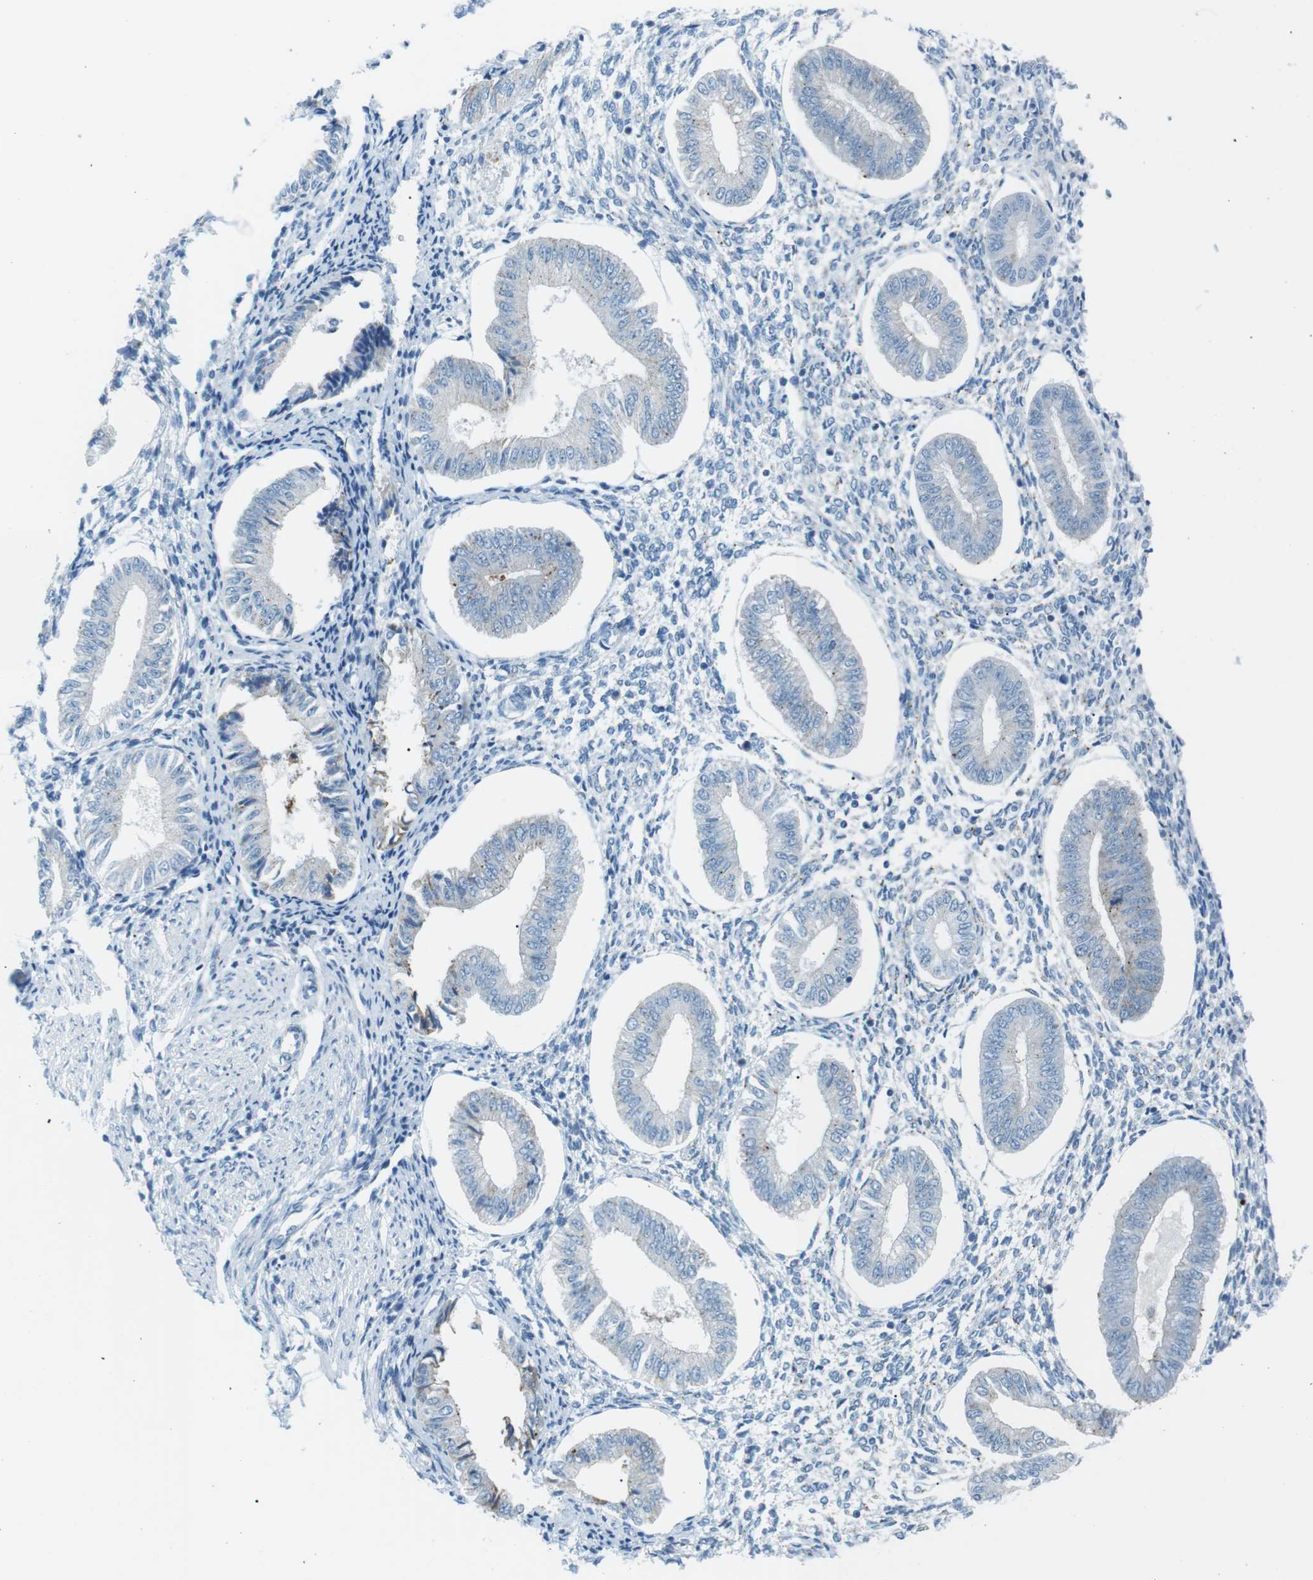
{"staining": {"intensity": "negative", "quantity": "none", "location": "none"}, "tissue": "endometrium", "cell_type": "Cells in endometrial stroma", "image_type": "normal", "snomed": [{"axis": "morphology", "description": "Normal tissue, NOS"}, {"axis": "topography", "description": "Endometrium"}], "caption": "Immunohistochemistry of unremarkable endometrium exhibits no expression in cells in endometrial stroma. (DAB immunohistochemistry (IHC) with hematoxylin counter stain).", "gene": "VAMP1", "patient": {"sex": "female", "age": 50}}